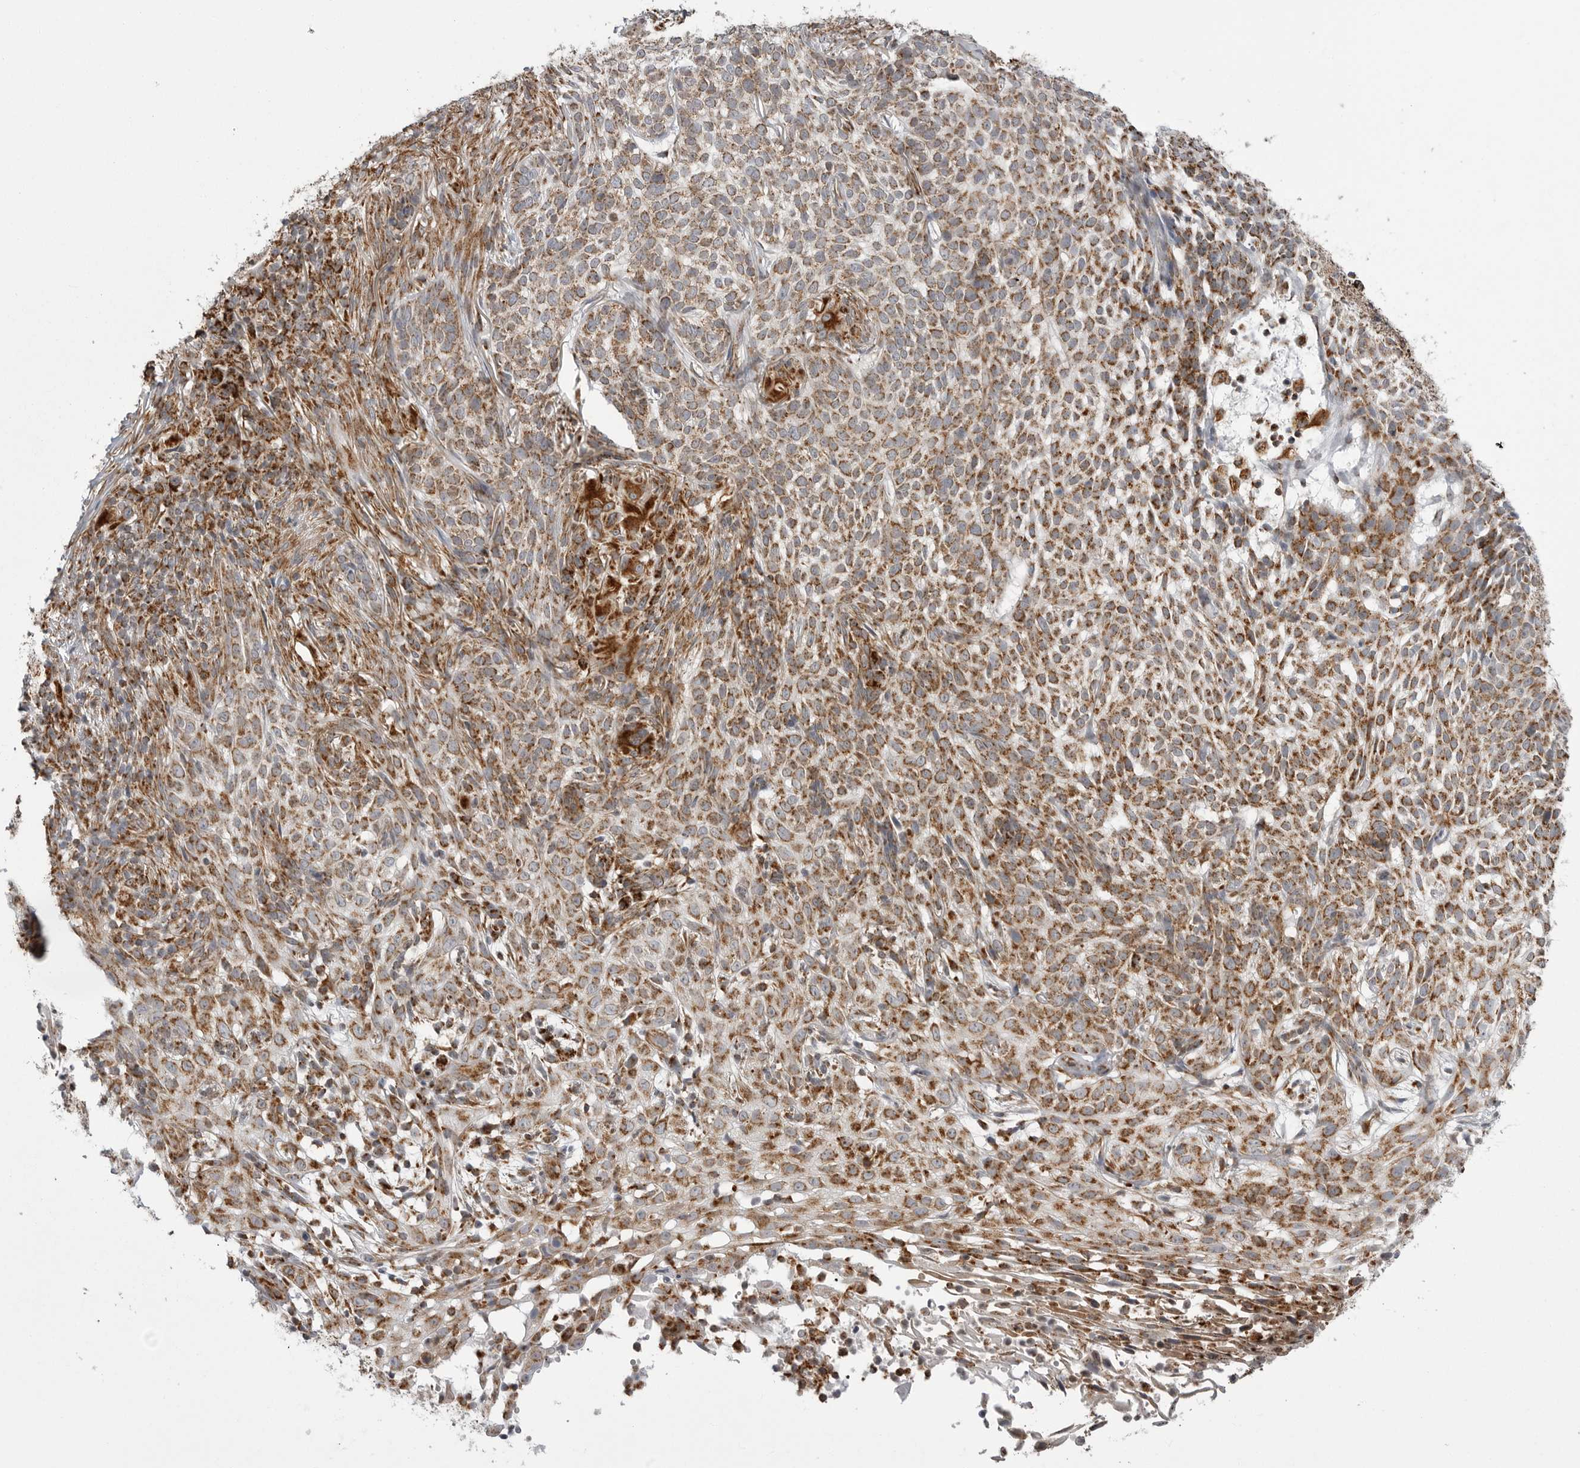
{"staining": {"intensity": "moderate", "quantity": ">75%", "location": "cytoplasmic/membranous"}, "tissue": "skin cancer", "cell_type": "Tumor cells", "image_type": "cancer", "snomed": [{"axis": "morphology", "description": "Basal cell carcinoma"}, {"axis": "topography", "description": "Skin"}], "caption": "Protein staining by immunohistochemistry (IHC) demonstrates moderate cytoplasmic/membranous staining in about >75% of tumor cells in skin cancer (basal cell carcinoma). The staining was performed using DAB (3,3'-diaminobenzidine) to visualize the protein expression in brown, while the nuclei were stained in blue with hematoxylin (Magnification: 20x).", "gene": "FH", "patient": {"sex": "female", "age": 64}}